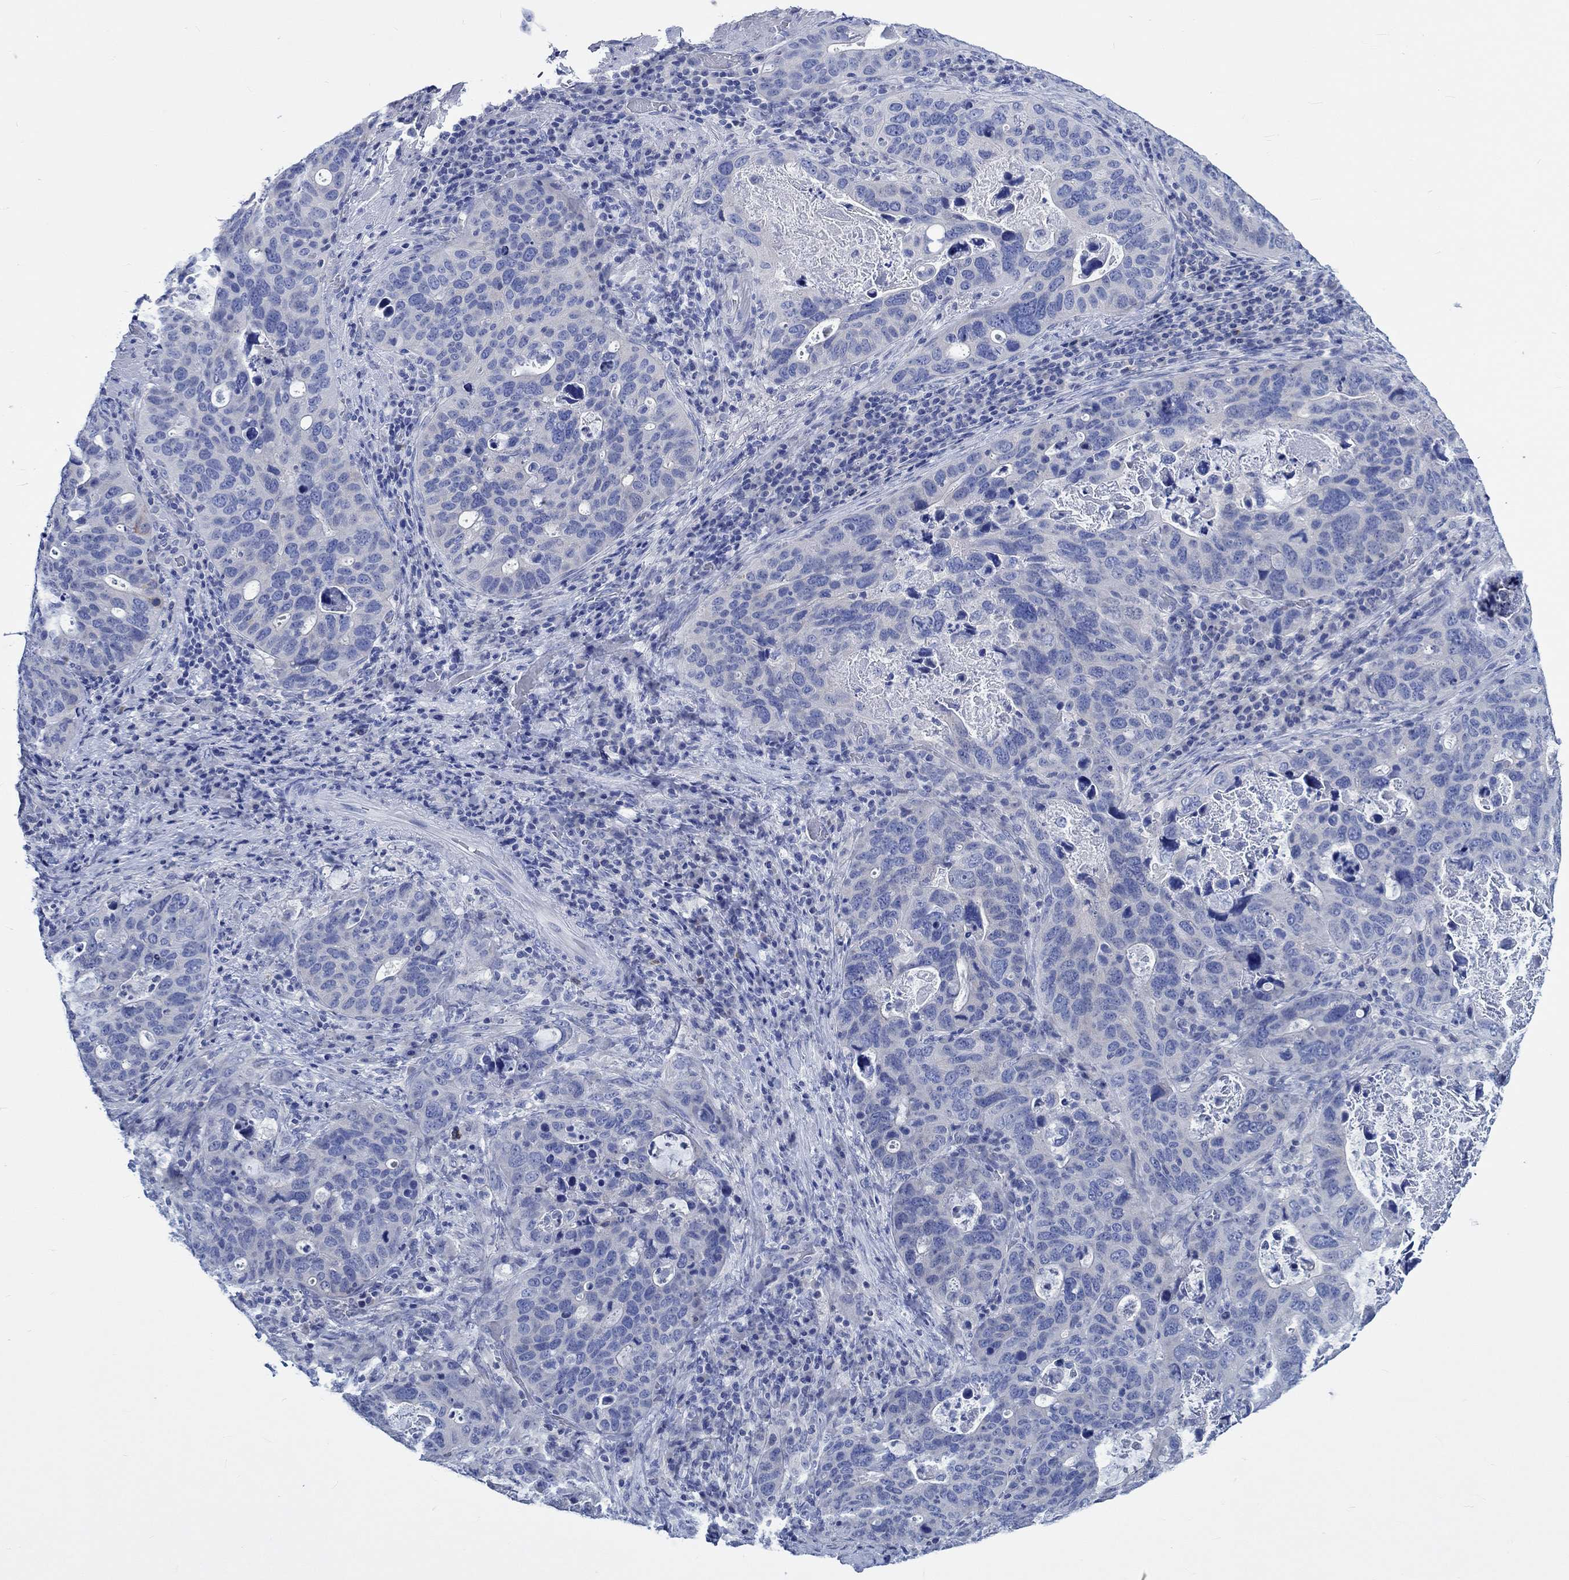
{"staining": {"intensity": "negative", "quantity": "none", "location": "none"}, "tissue": "stomach cancer", "cell_type": "Tumor cells", "image_type": "cancer", "snomed": [{"axis": "morphology", "description": "Adenocarcinoma, NOS"}, {"axis": "topography", "description": "Stomach"}], "caption": "Photomicrograph shows no significant protein staining in tumor cells of stomach cancer. (DAB (3,3'-diaminobenzidine) immunohistochemistry (IHC), high magnification).", "gene": "PTPRN2", "patient": {"sex": "male", "age": 54}}